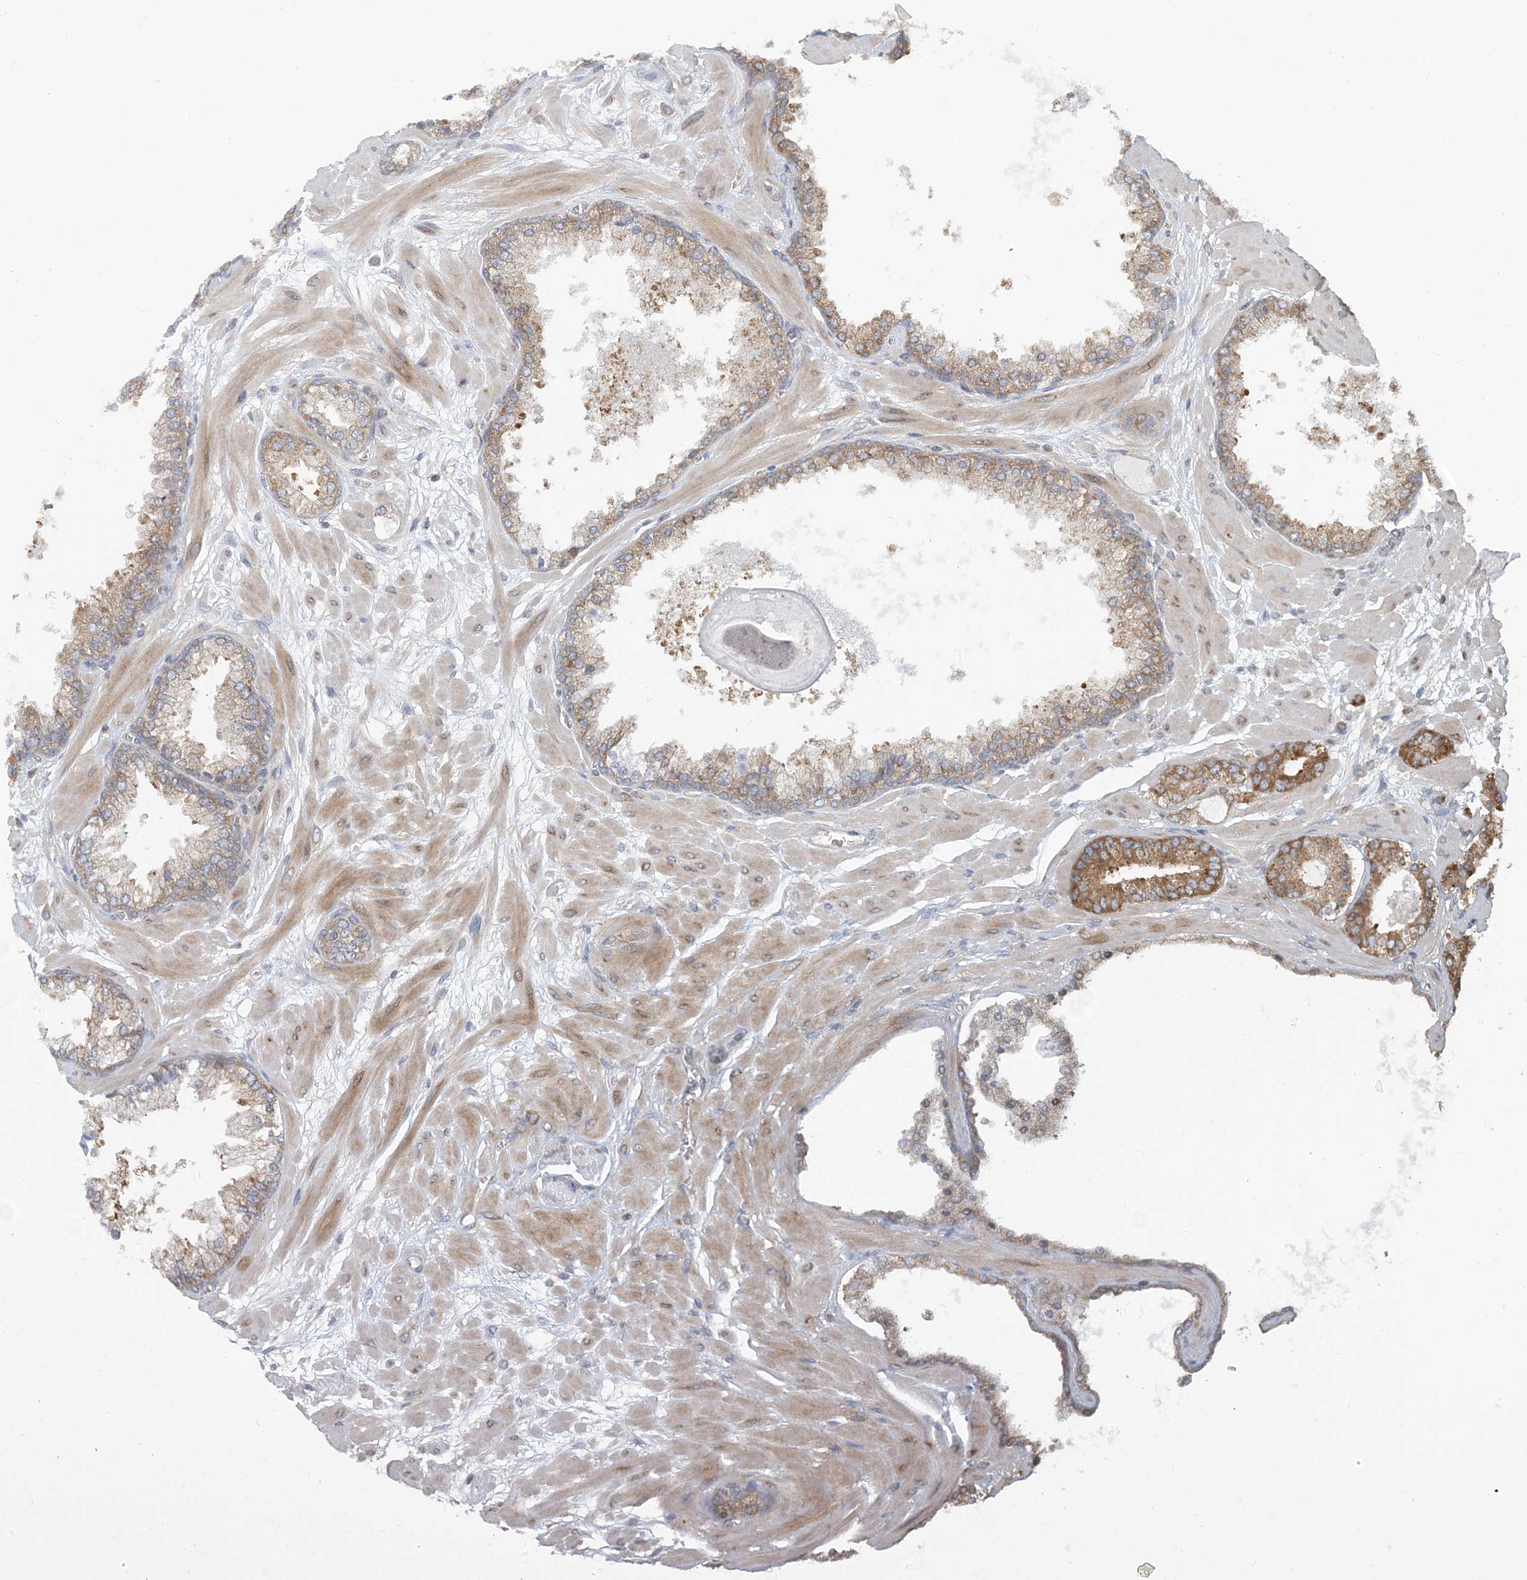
{"staining": {"intensity": "moderate", "quantity": ">75%", "location": "cytoplasmic/membranous"}, "tissue": "prostate cancer", "cell_type": "Tumor cells", "image_type": "cancer", "snomed": [{"axis": "morphology", "description": "Adenocarcinoma, Low grade"}, {"axis": "topography", "description": "Prostate"}], "caption": "Immunohistochemistry staining of prostate cancer, which exhibits medium levels of moderate cytoplasmic/membranous positivity in about >75% of tumor cells indicating moderate cytoplasmic/membranous protein expression. The staining was performed using DAB (3,3'-diaminobenzidine) (brown) for protein detection and nuclei were counterstained in hematoxylin (blue).", "gene": "ATP13A2", "patient": {"sex": "male", "age": 63}}